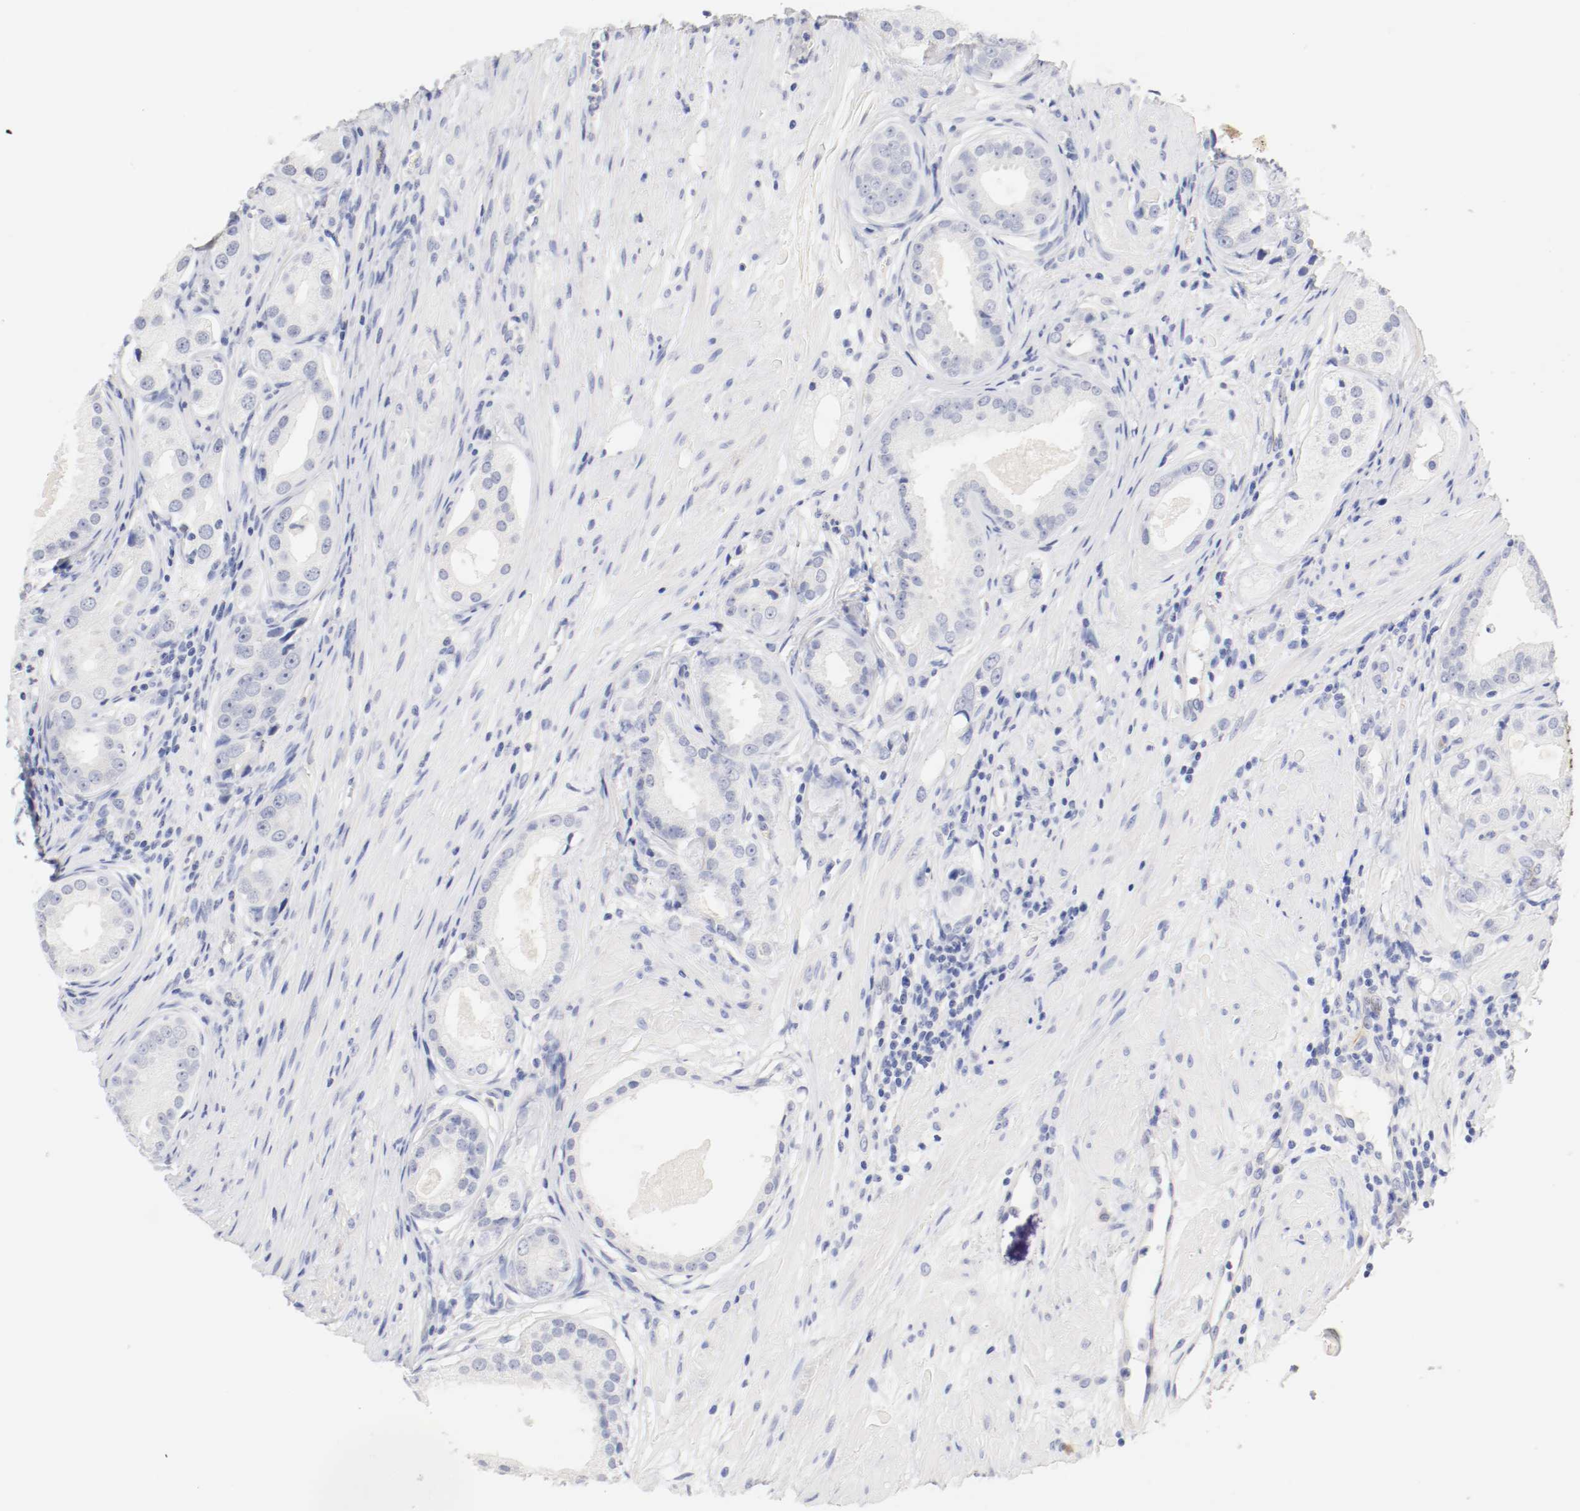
{"staining": {"intensity": "negative", "quantity": "none", "location": "none"}, "tissue": "prostate cancer", "cell_type": "Tumor cells", "image_type": "cancer", "snomed": [{"axis": "morphology", "description": "Adenocarcinoma, Medium grade"}, {"axis": "topography", "description": "Prostate"}], "caption": "The IHC micrograph has no significant expression in tumor cells of prostate cancer tissue.", "gene": "HOMER1", "patient": {"sex": "male", "age": 53}}